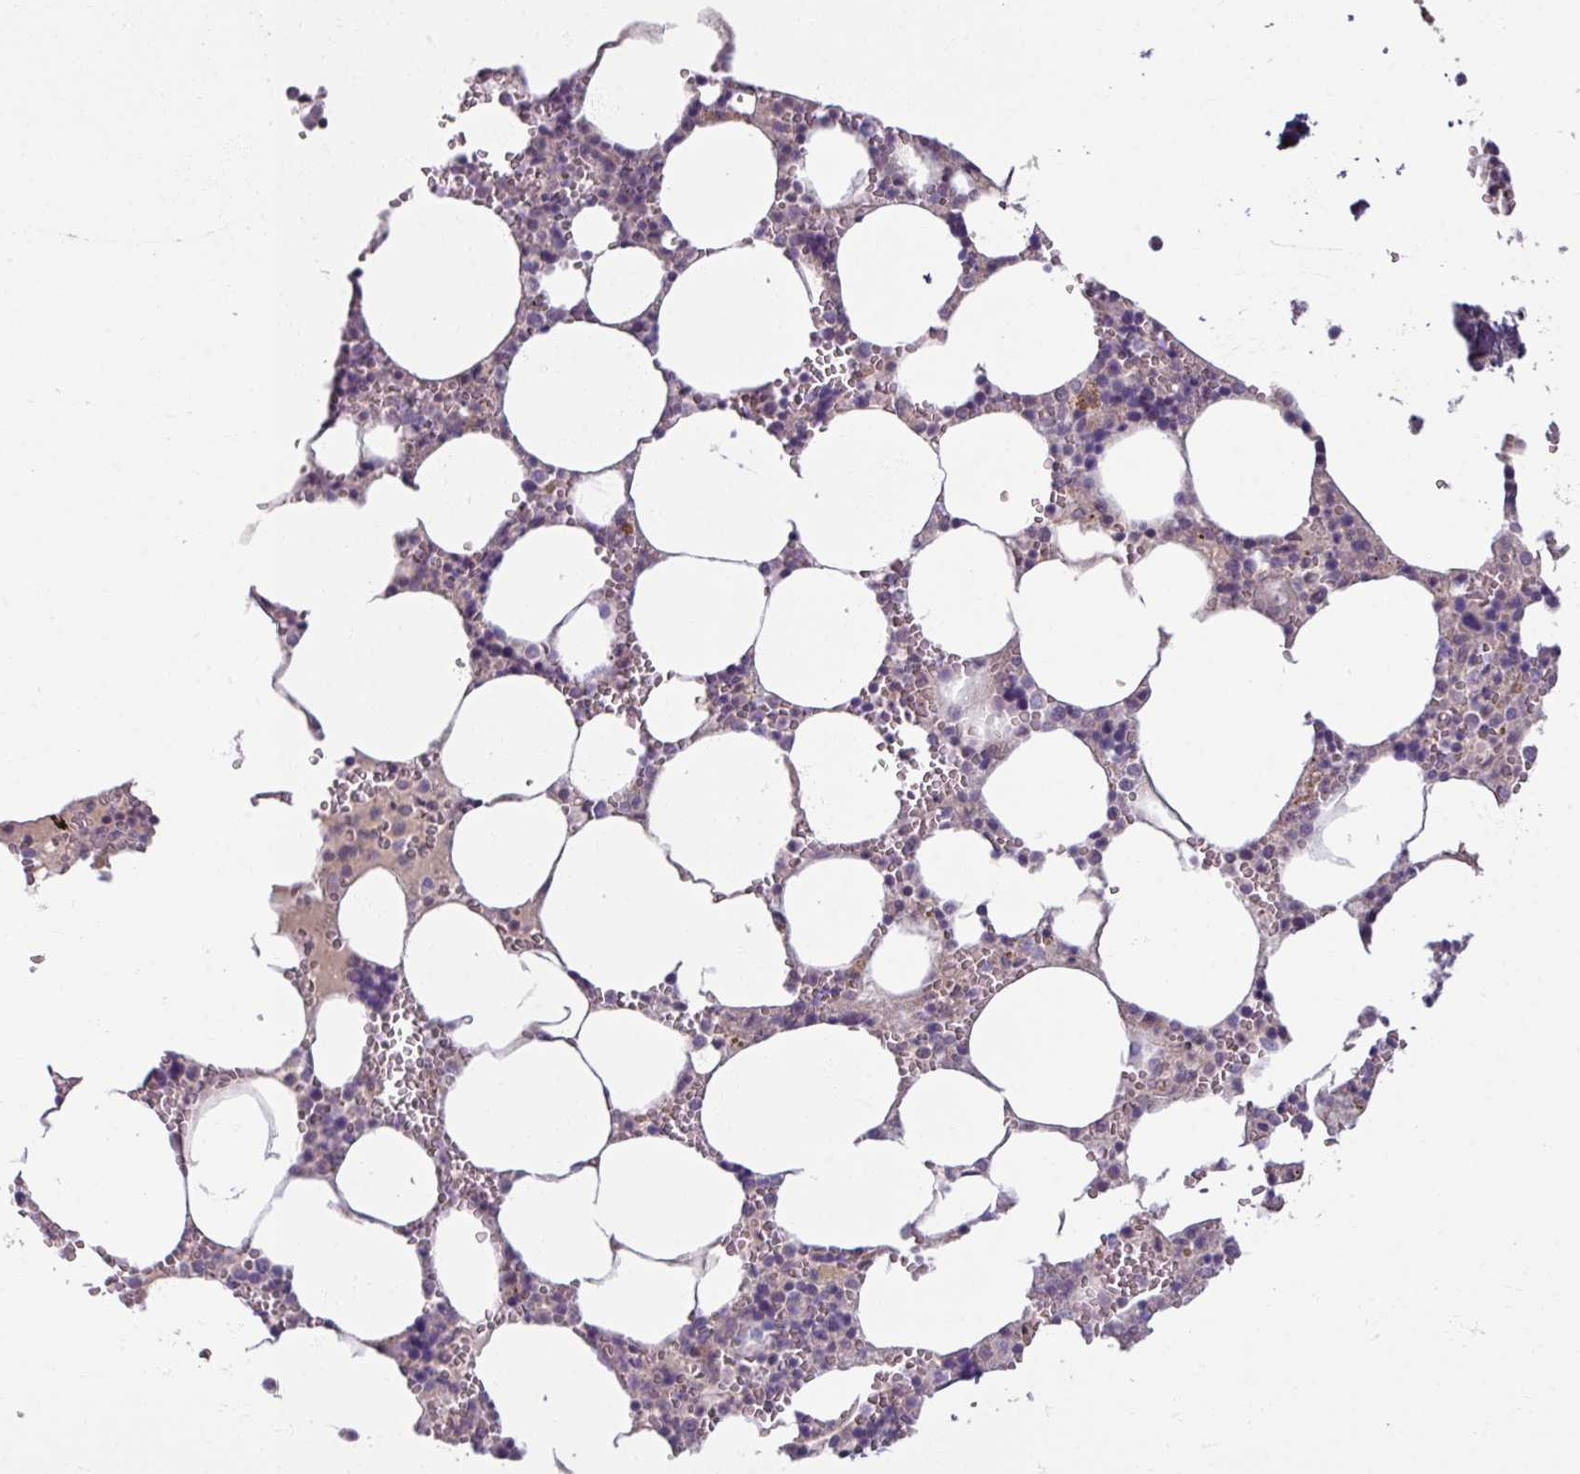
{"staining": {"intensity": "negative", "quantity": "none", "location": "none"}, "tissue": "bone marrow", "cell_type": "Hematopoietic cells", "image_type": "normal", "snomed": [{"axis": "morphology", "description": "Normal tissue, NOS"}, {"axis": "topography", "description": "Bone marrow"}], "caption": "The photomicrograph reveals no significant staining in hematopoietic cells of bone marrow. (Brightfield microscopy of DAB immunohistochemistry at high magnification).", "gene": "UVSSA", "patient": {"sex": "male", "age": 64}}